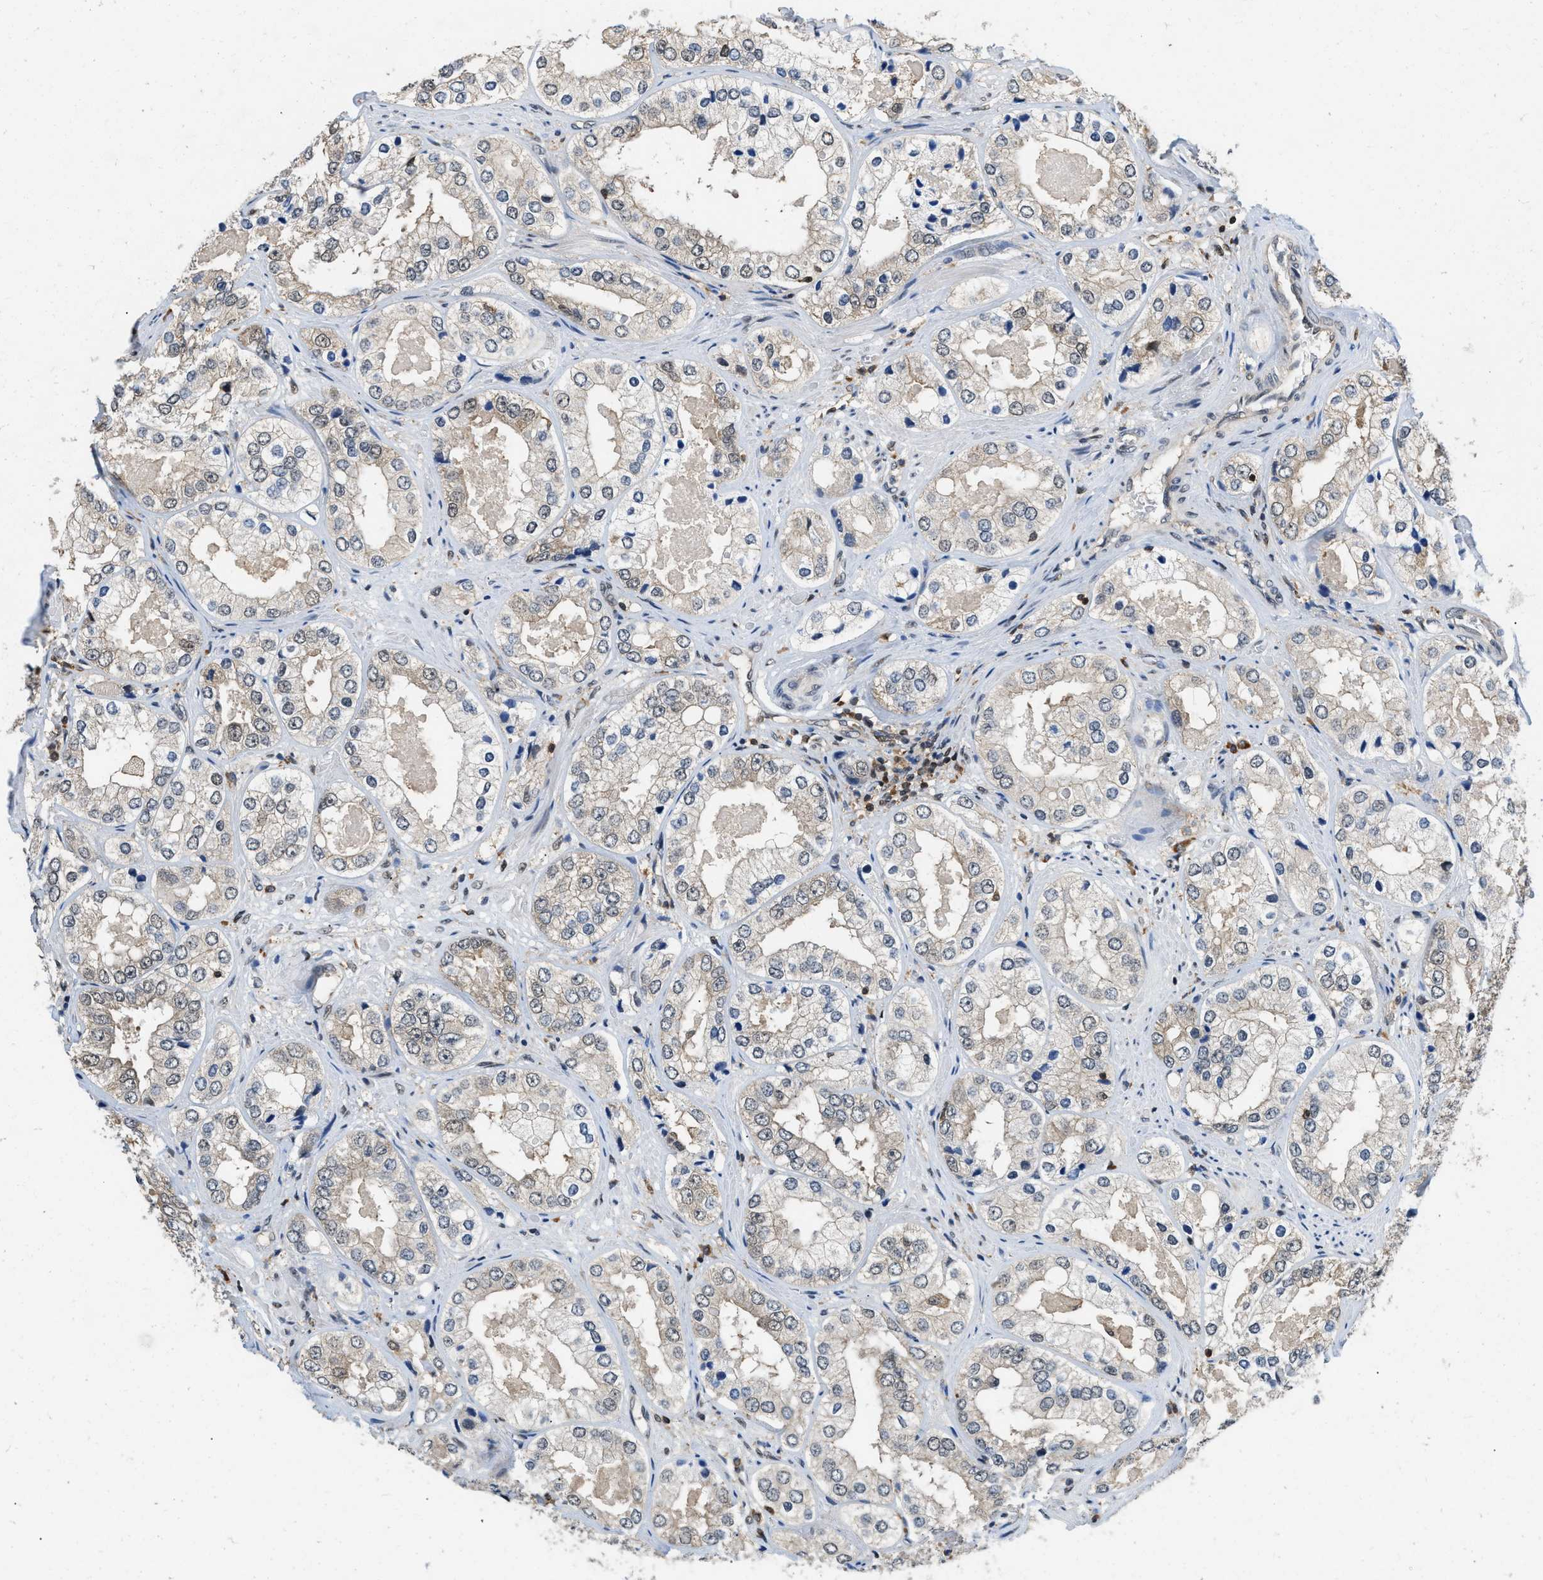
{"staining": {"intensity": "weak", "quantity": "<25%", "location": "cytoplasmic/membranous"}, "tissue": "prostate cancer", "cell_type": "Tumor cells", "image_type": "cancer", "snomed": [{"axis": "morphology", "description": "Adenocarcinoma, High grade"}, {"axis": "topography", "description": "Prostate"}], "caption": "High power microscopy photomicrograph of an IHC histopathology image of prostate cancer (adenocarcinoma (high-grade)), revealing no significant expression in tumor cells.", "gene": "ATF7IP", "patient": {"sex": "male", "age": 61}}